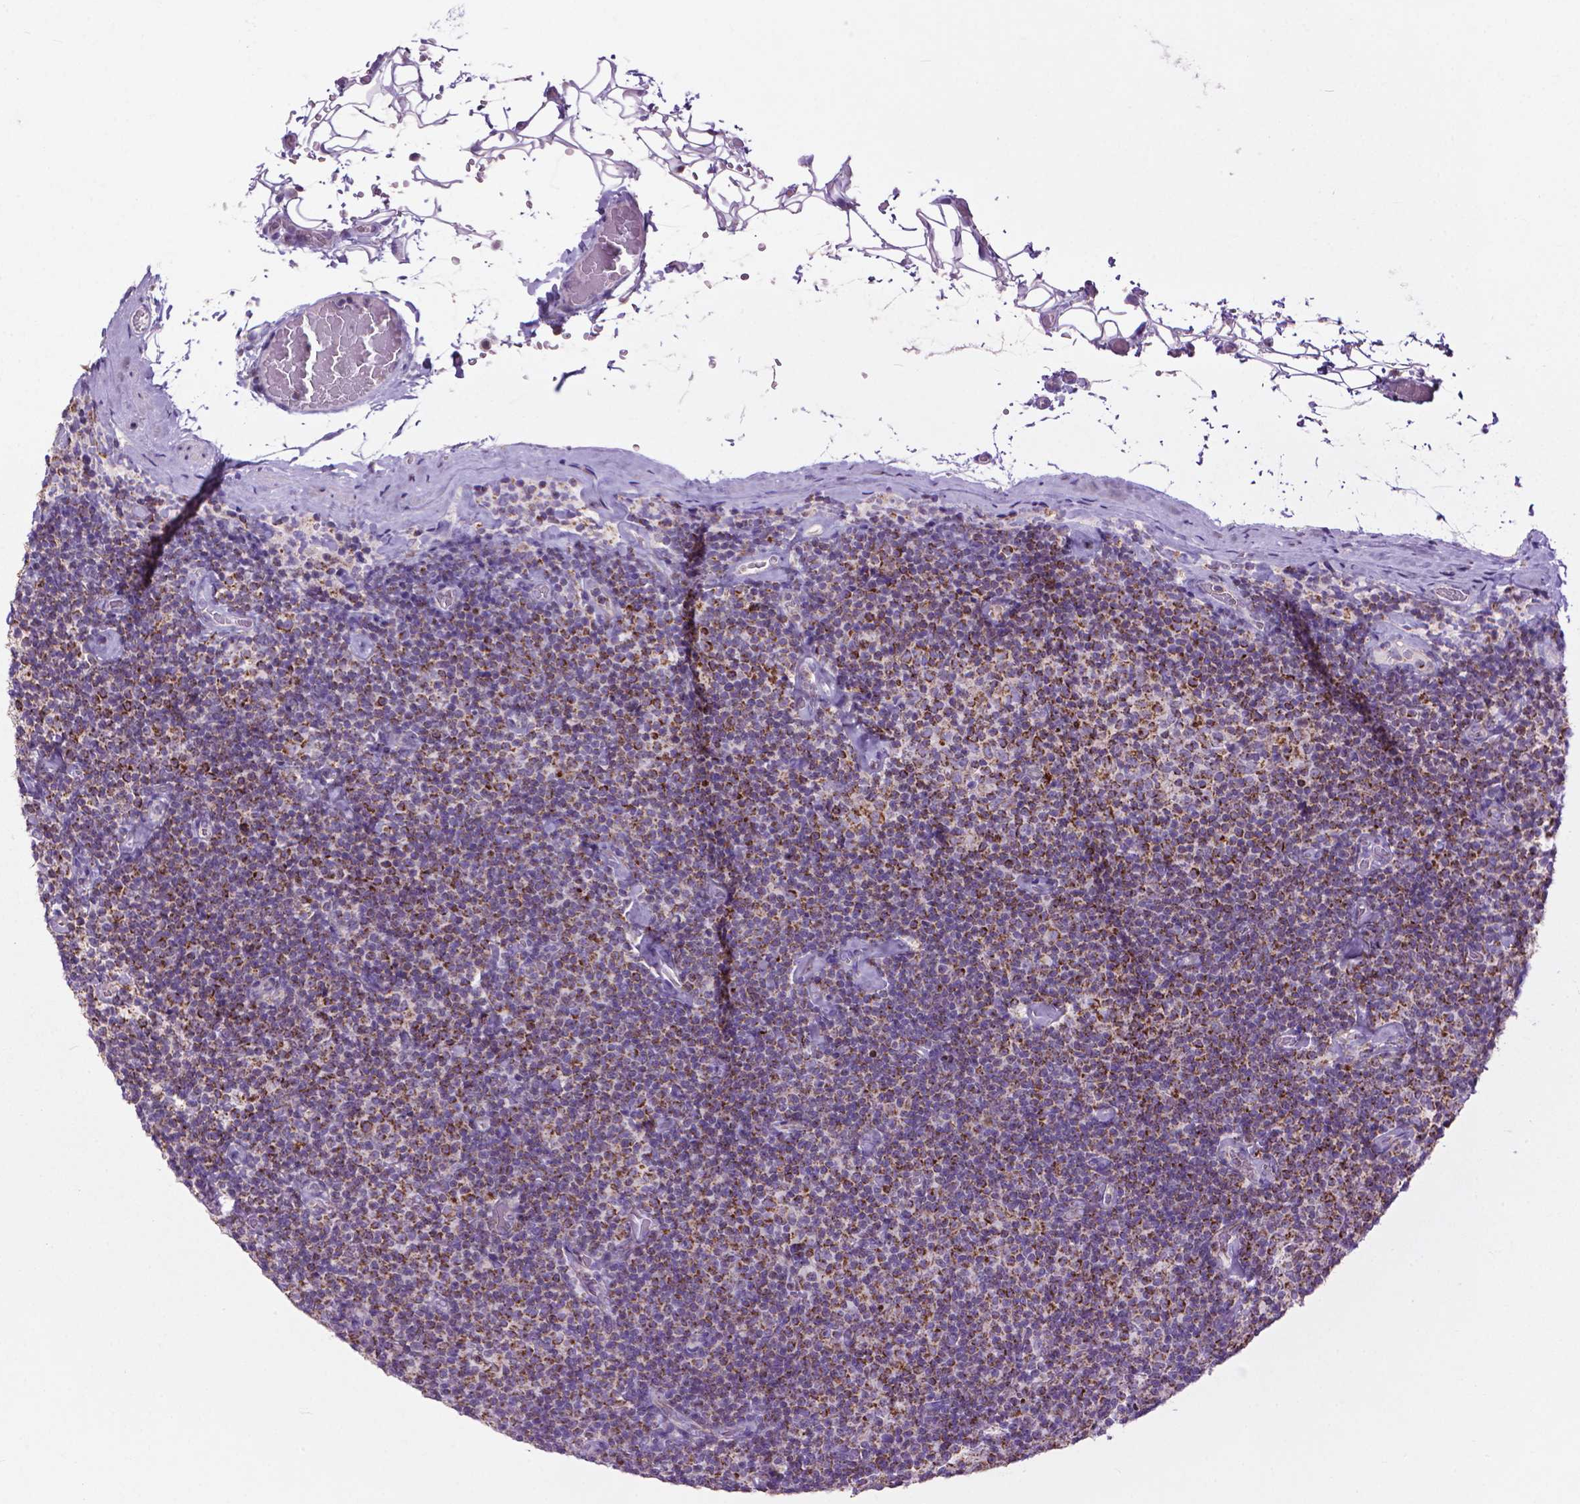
{"staining": {"intensity": "strong", "quantity": "25%-75%", "location": "cytoplasmic/membranous"}, "tissue": "lymphoma", "cell_type": "Tumor cells", "image_type": "cancer", "snomed": [{"axis": "morphology", "description": "Malignant lymphoma, non-Hodgkin's type, Low grade"}, {"axis": "topography", "description": "Lymph node"}], "caption": "Low-grade malignant lymphoma, non-Hodgkin's type stained with a protein marker reveals strong staining in tumor cells.", "gene": "VDAC1", "patient": {"sex": "male", "age": 81}}